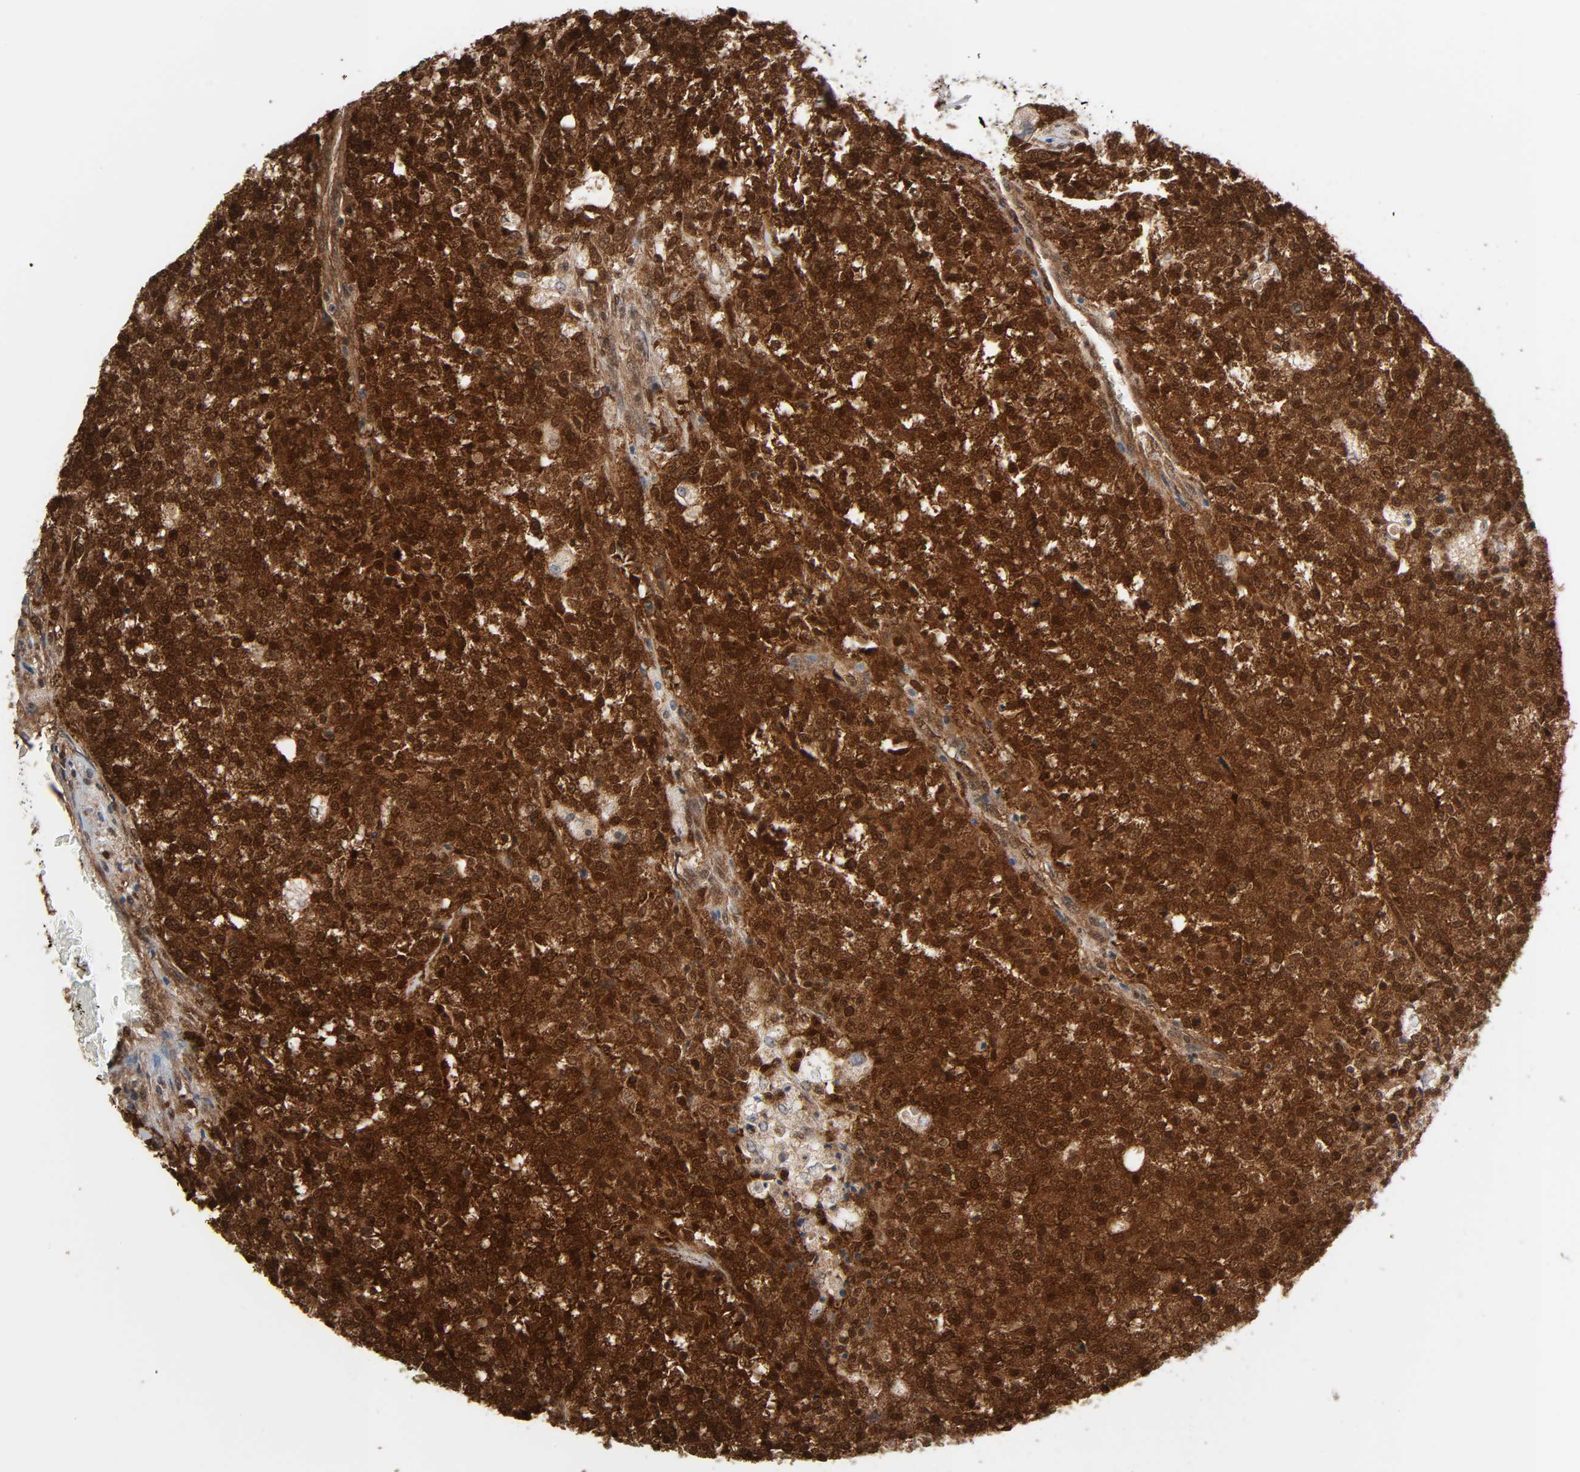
{"staining": {"intensity": "strong", "quantity": ">75%", "location": "cytoplasmic/membranous,nuclear"}, "tissue": "testis cancer", "cell_type": "Tumor cells", "image_type": "cancer", "snomed": [{"axis": "morphology", "description": "Seminoma, NOS"}, {"axis": "topography", "description": "Testis"}], "caption": "A high amount of strong cytoplasmic/membranous and nuclear positivity is appreciated in approximately >75% of tumor cells in seminoma (testis) tissue.", "gene": "GSK3A", "patient": {"sex": "male", "age": 59}}